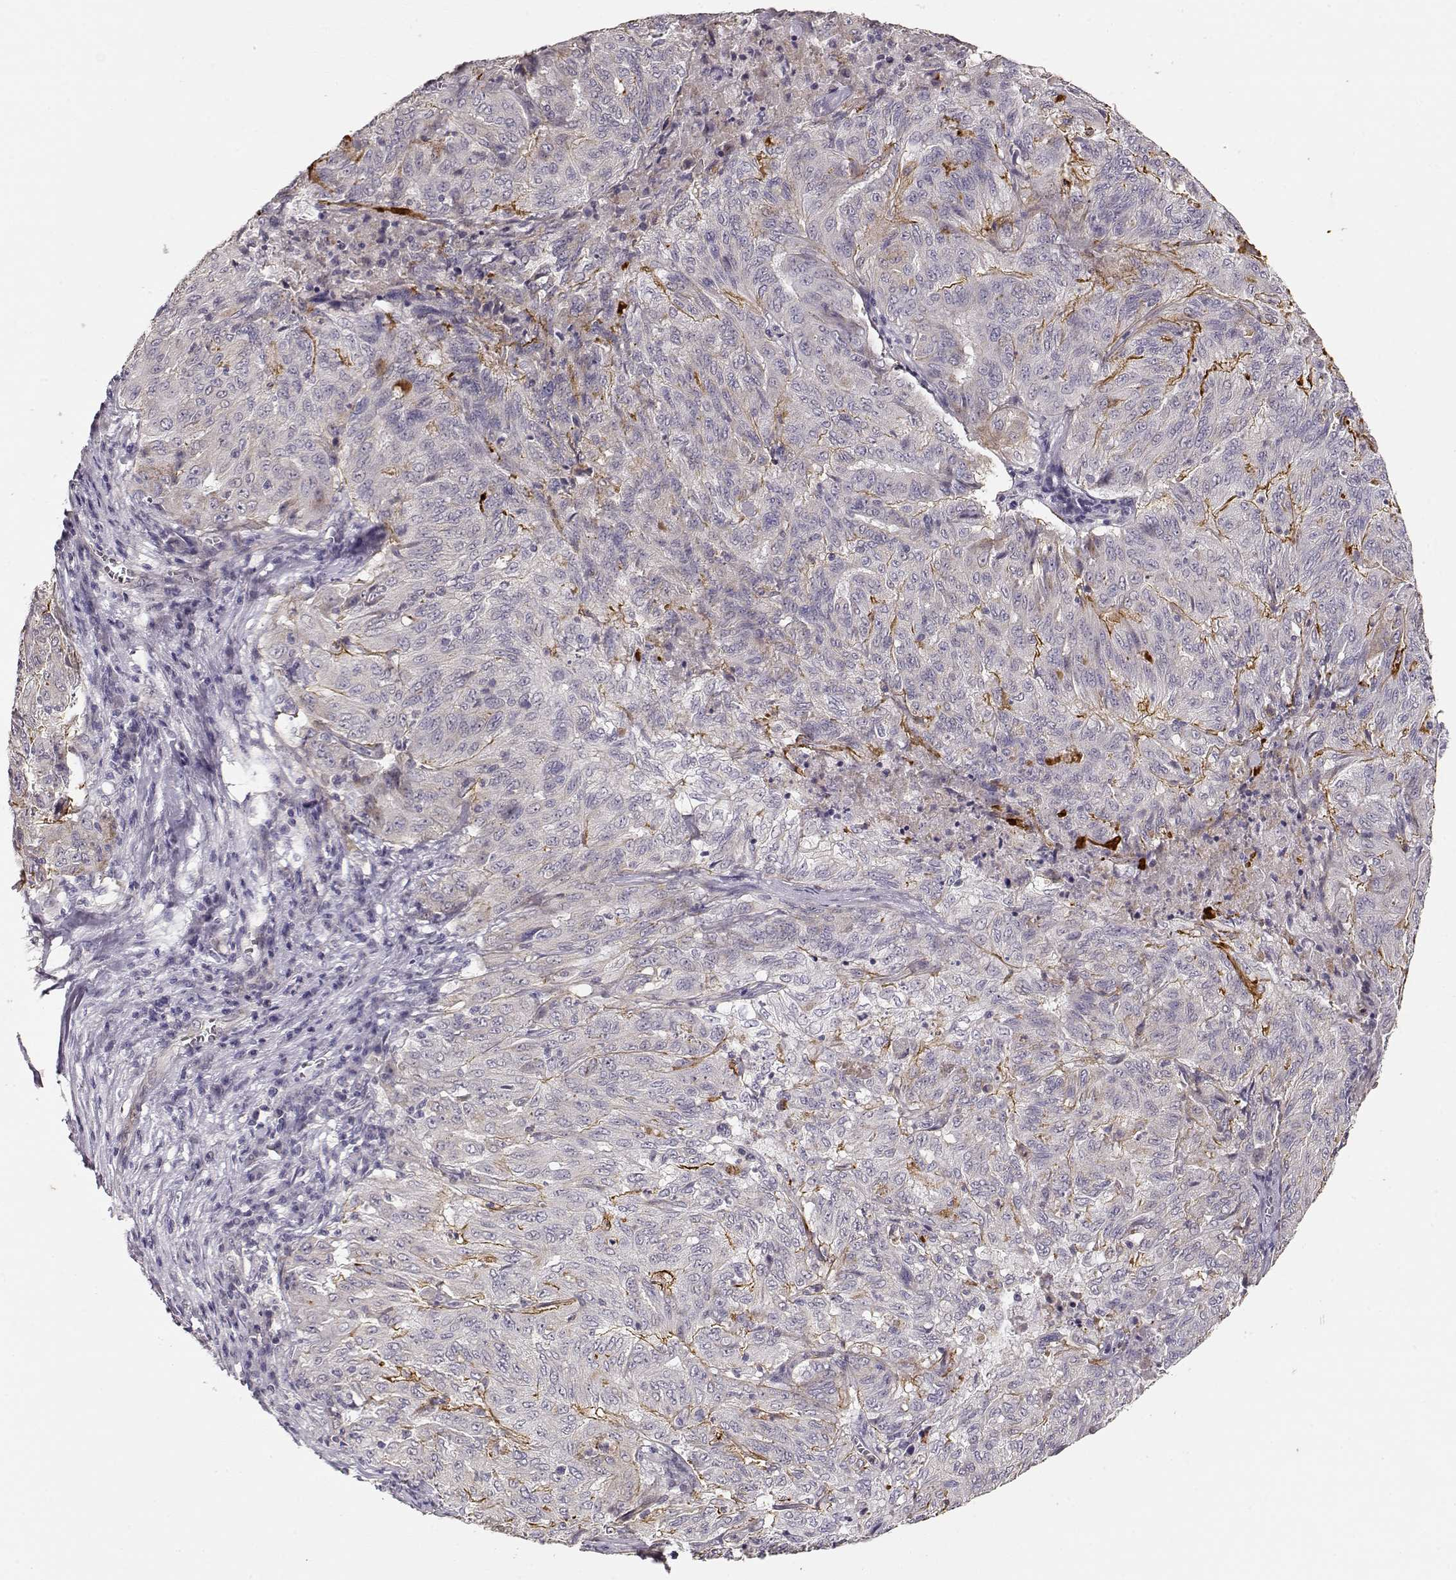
{"staining": {"intensity": "negative", "quantity": "none", "location": "none"}, "tissue": "pancreatic cancer", "cell_type": "Tumor cells", "image_type": "cancer", "snomed": [{"axis": "morphology", "description": "Adenocarcinoma, NOS"}, {"axis": "topography", "description": "Pancreas"}], "caption": "Immunohistochemical staining of human pancreatic cancer demonstrates no significant expression in tumor cells.", "gene": "LAMA5", "patient": {"sex": "male", "age": 63}}